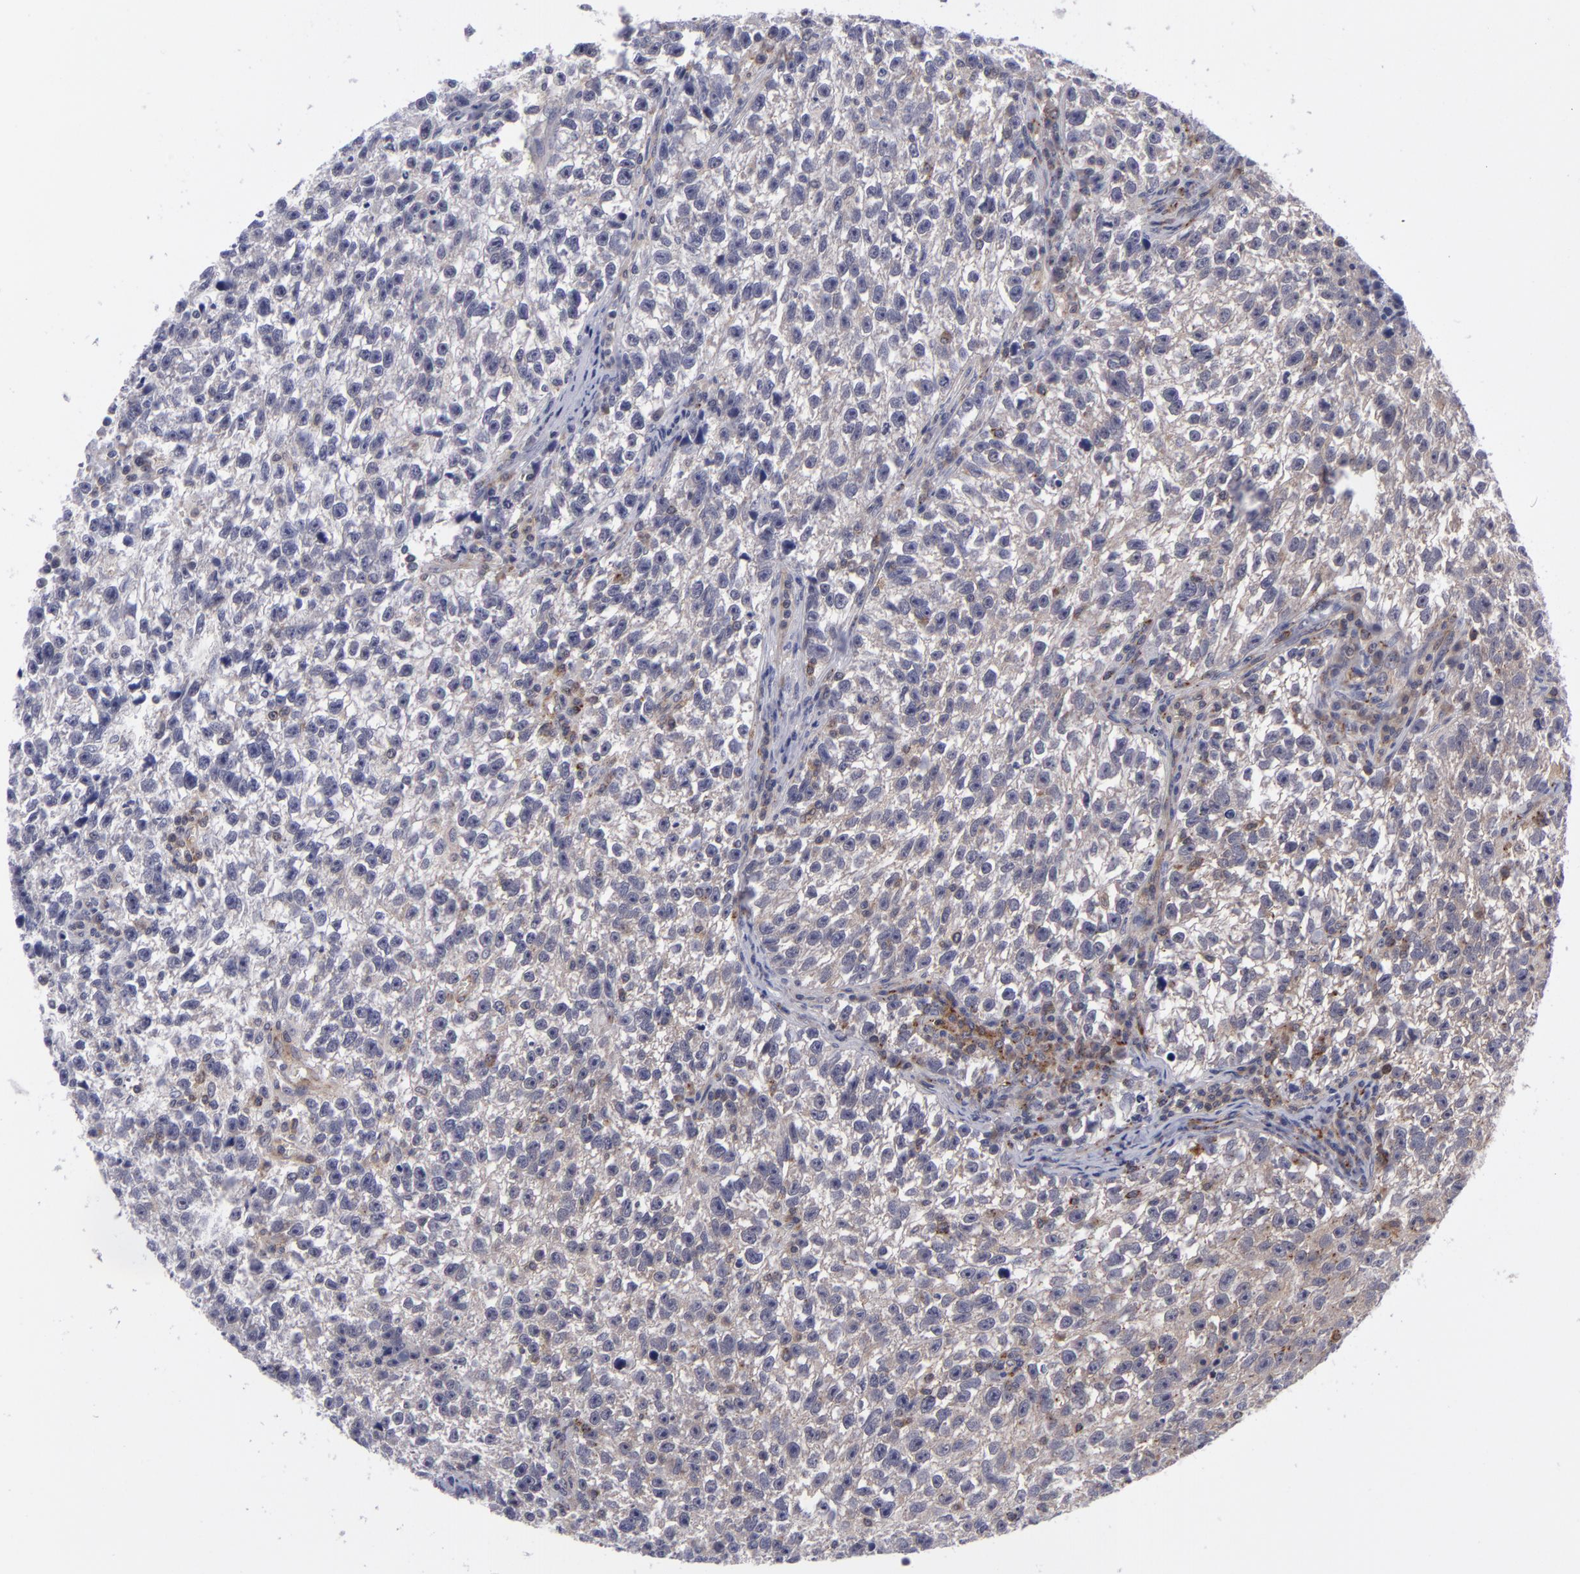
{"staining": {"intensity": "weak", "quantity": "25%-75%", "location": "cytoplasmic/membranous"}, "tissue": "testis cancer", "cell_type": "Tumor cells", "image_type": "cancer", "snomed": [{"axis": "morphology", "description": "Seminoma, NOS"}, {"axis": "topography", "description": "Testis"}], "caption": "This photomicrograph shows testis cancer (seminoma) stained with immunohistochemistry (IHC) to label a protein in brown. The cytoplasmic/membranous of tumor cells show weak positivity for the protein. Nuclei are counter-stained blue.", "gene": "BCL10", "patient": {"sex": "male", "age": 38}}